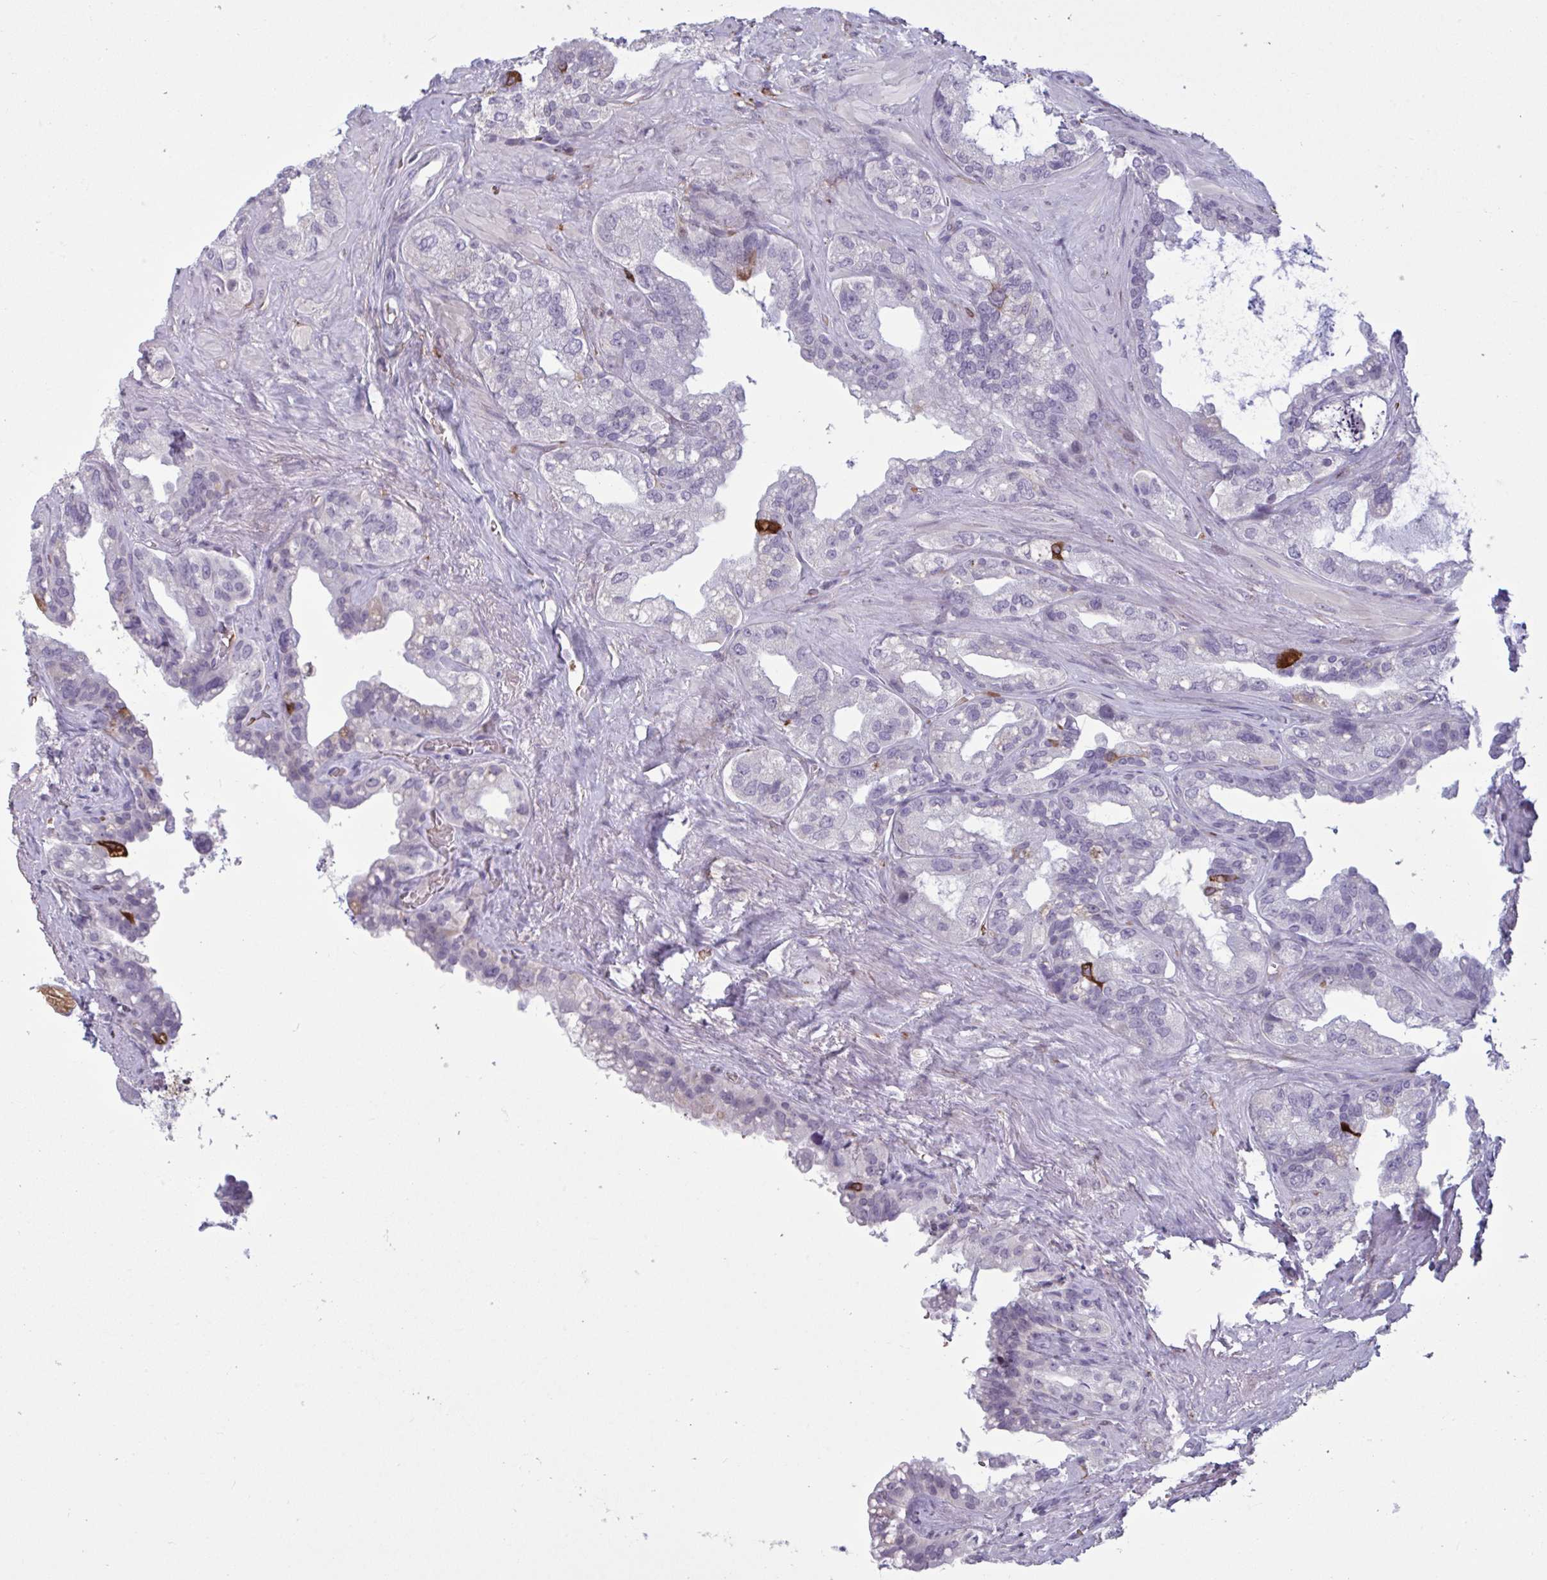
{"staining": {"intensity": "negative", "quantity": "none", "location": "none"}, "tissue": "seminal vesicle", "cell_type": "Glandular cells", "image_type": "normal", "snomed": [{"axis": "morphology", "description": "Normal tissue, NOS"}, {"axis": "topography", "description": "Seminal veicle"}, {"axis": "topography", "description": "Peripheral nerve tissue"}], "caption": "Immunohistochemical staining of normal human seminal vesicle shows no significant staining in glandular cells.", "gene": "HSD11B2", "patient": {"sex": "male", "age": 76}}